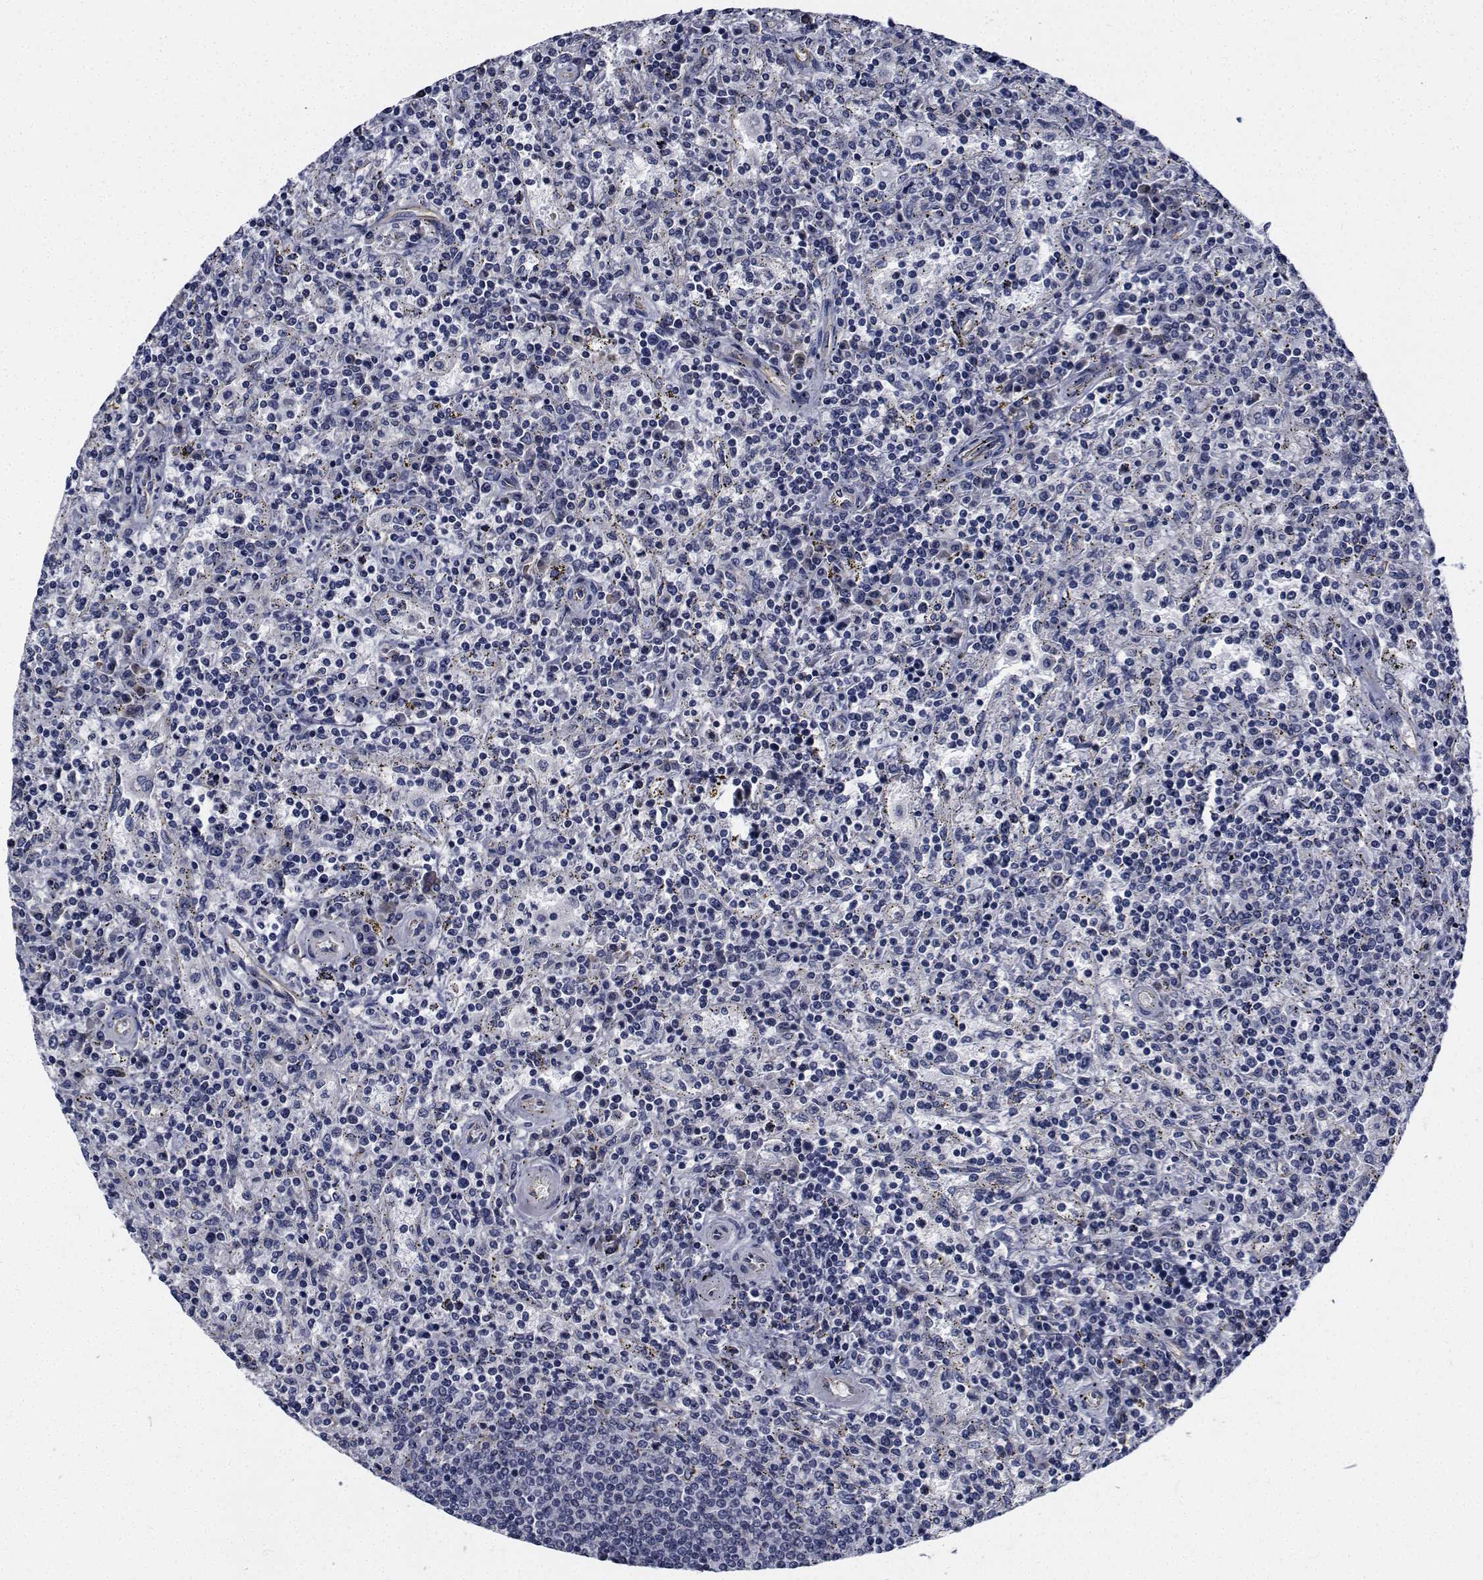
{"staining": {"intensity": "negative", "quantity": "none", "location": "none"}, "tissue": "lymphoma", "cell_type": "Tumor cells", "image_type": "cancer", "snomed": [{"axis": "morphology", "description": "Malignant lymphoma, non-Hodgkin's type, Low grade"}, {"axis": "topography", "description": "Spleen"}], "caption": "This is a histopathology image of immunohistochemistry staining of low-grade malignant lymphoma, non-Hodgkin's type, which shows no positivity in tumor cells.", "gene": "TTBK1", "patient": {"sex": "male", "age": 62}}